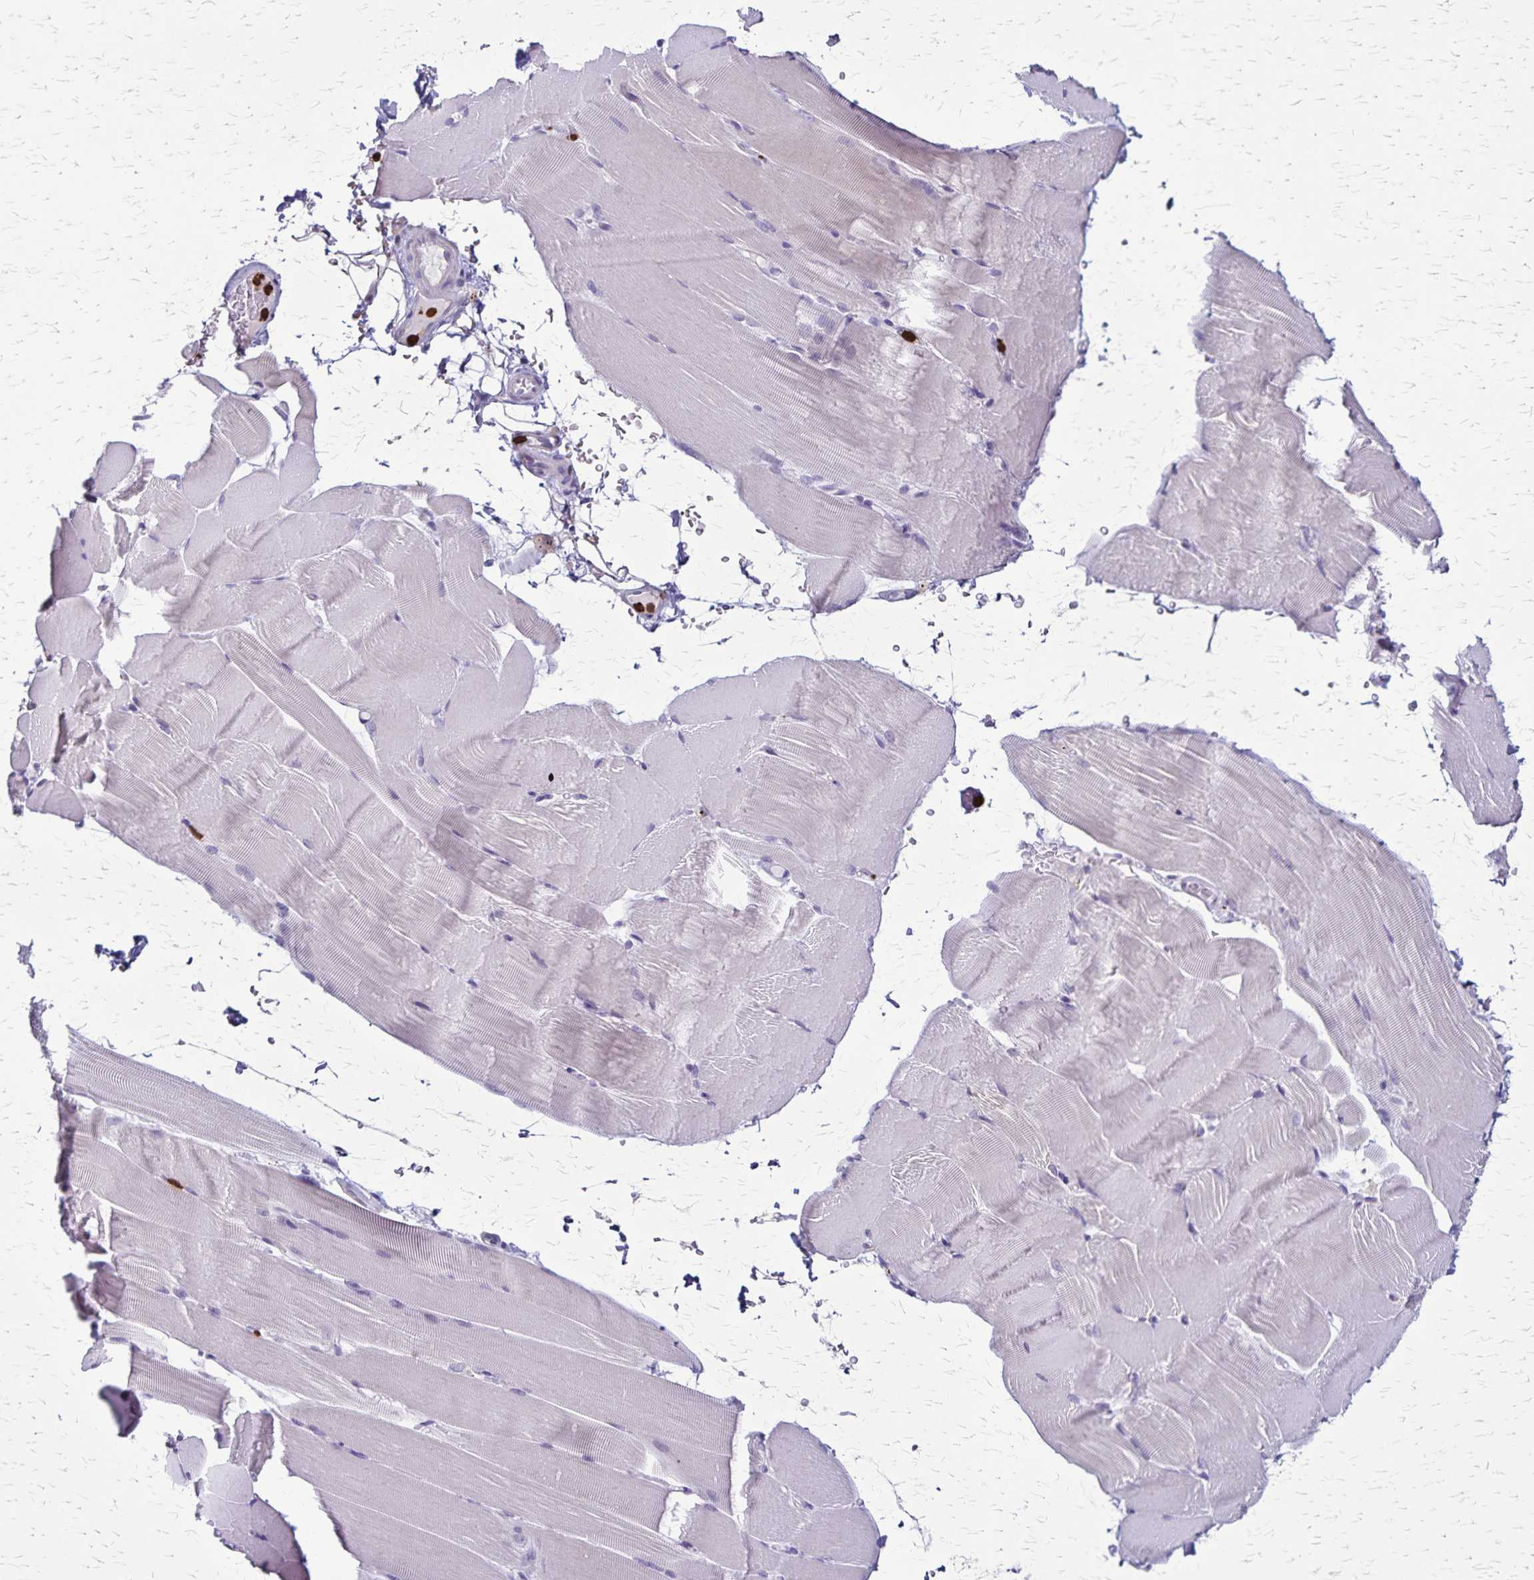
{"staining": {"intensity": "negative", "quantity": "none", "location": "none"}, "tissue": "skeletal muscle", "cell_type": "Myocytes", "image_type": "normal", "snomed": [{"axis": "morphology", "description": "Normal tissue, NOS"}, {"axis": "topography", "description": "Skeletal muscle"}], "caption": "This is an immunohistochemistry (IHC) micrograph of benign human skeletal muscle. There is no positivity in myocytes.", "gene": "ULBP3", "patient": {"sex": "female", "age": 37}}